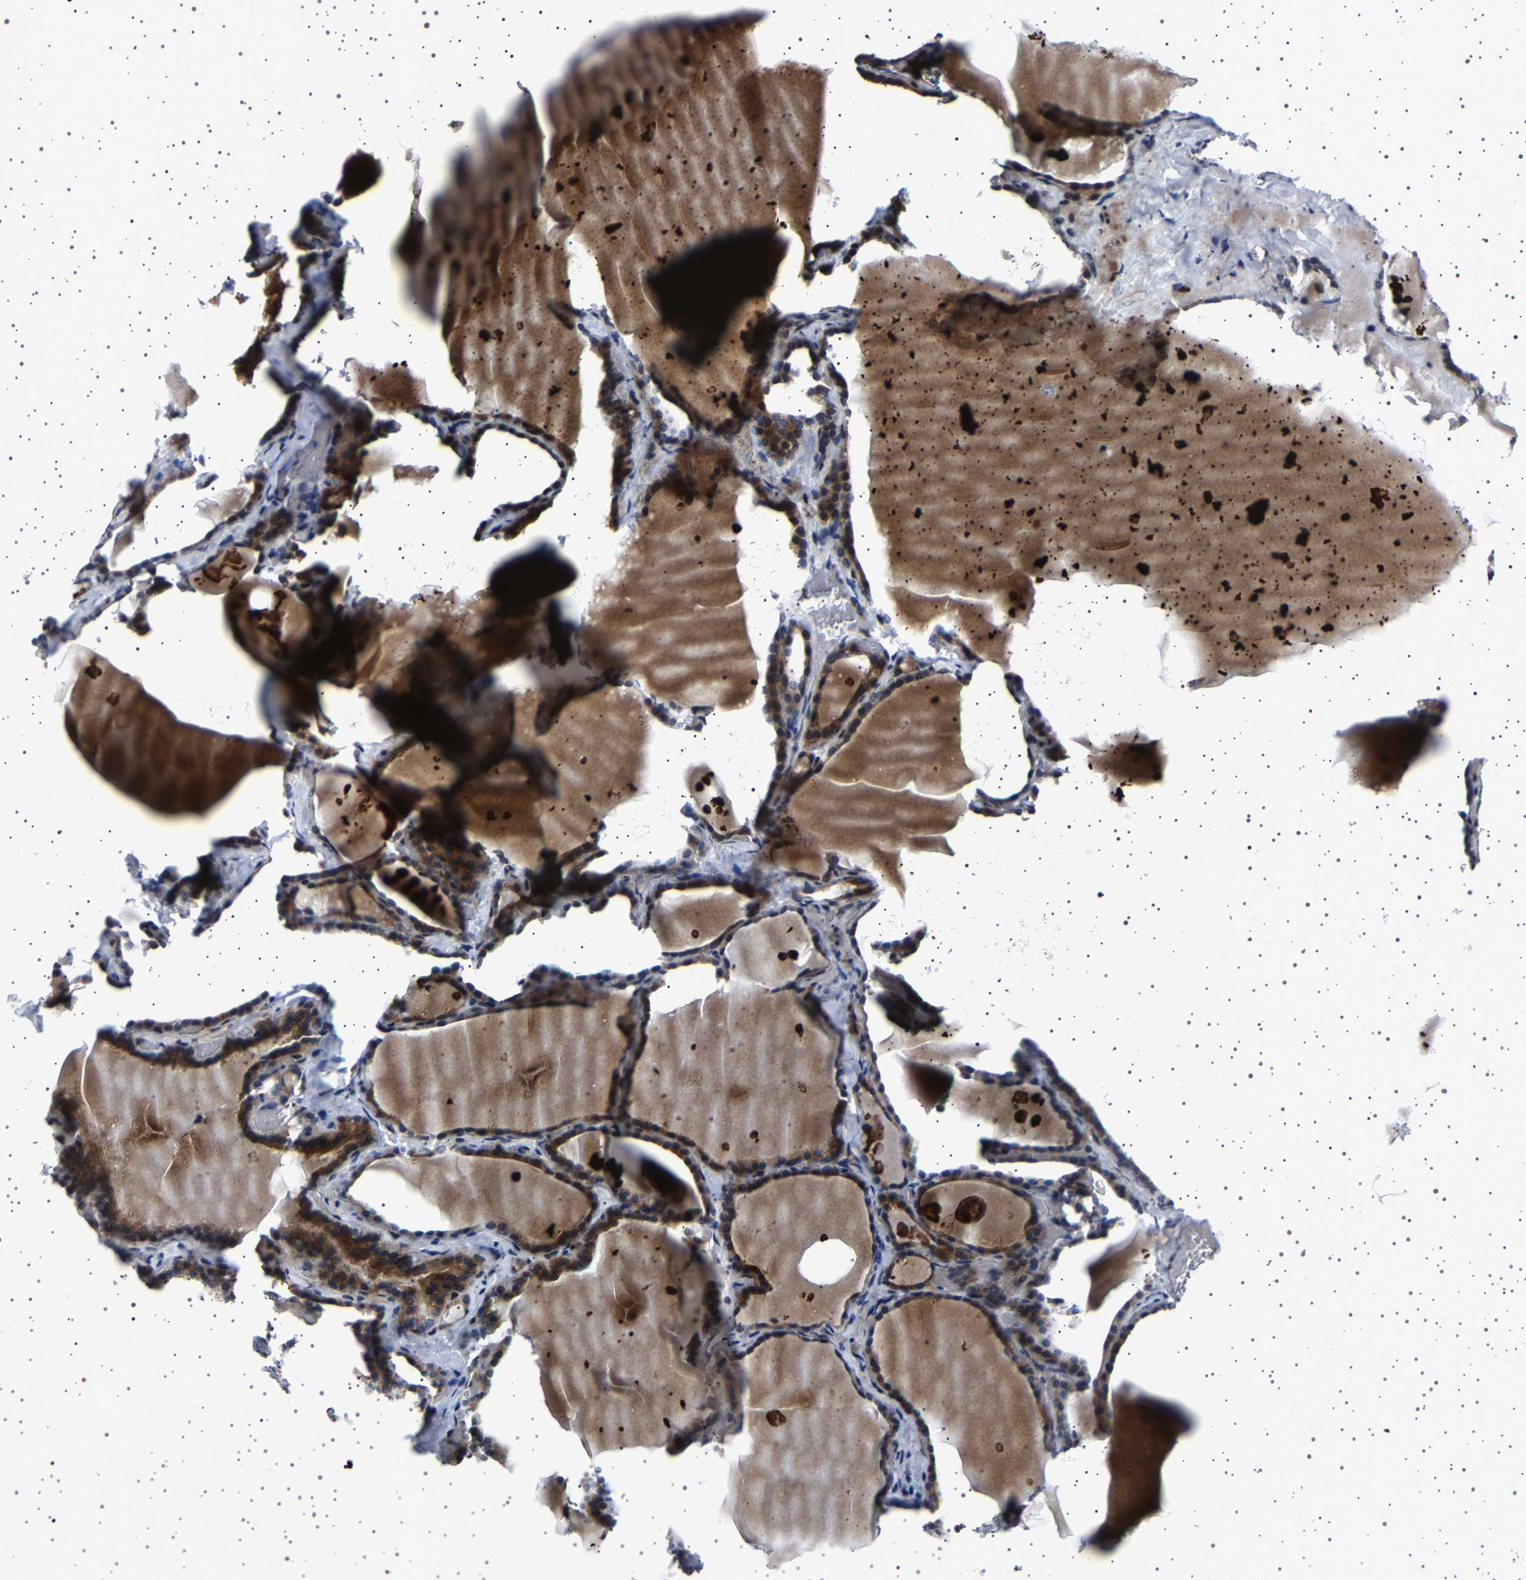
{"staining": {"intensity": "moderate", "quantity": ">75%", "location": "cytoplasmic/membranous"}, "tissue": "thyroid gland", "cell_type": "Glandular cells", "image_type": "normal", "snomed": [{"axis": "morphology", "description": "Normal tissue, NOS"}, {"axis": "topography", "description": "Thyroid gland"}], "caption": "Immunohistochemistry (IHC) (DAB (3,3'-diaminobenzidine)) staining of unremarkable thyroid gland shows moderate cytoplasmic/membranous protein staining in about >75% of glandular cells.", "gene": "PAK5", "patient": {"sex": "female", "age": 28}}